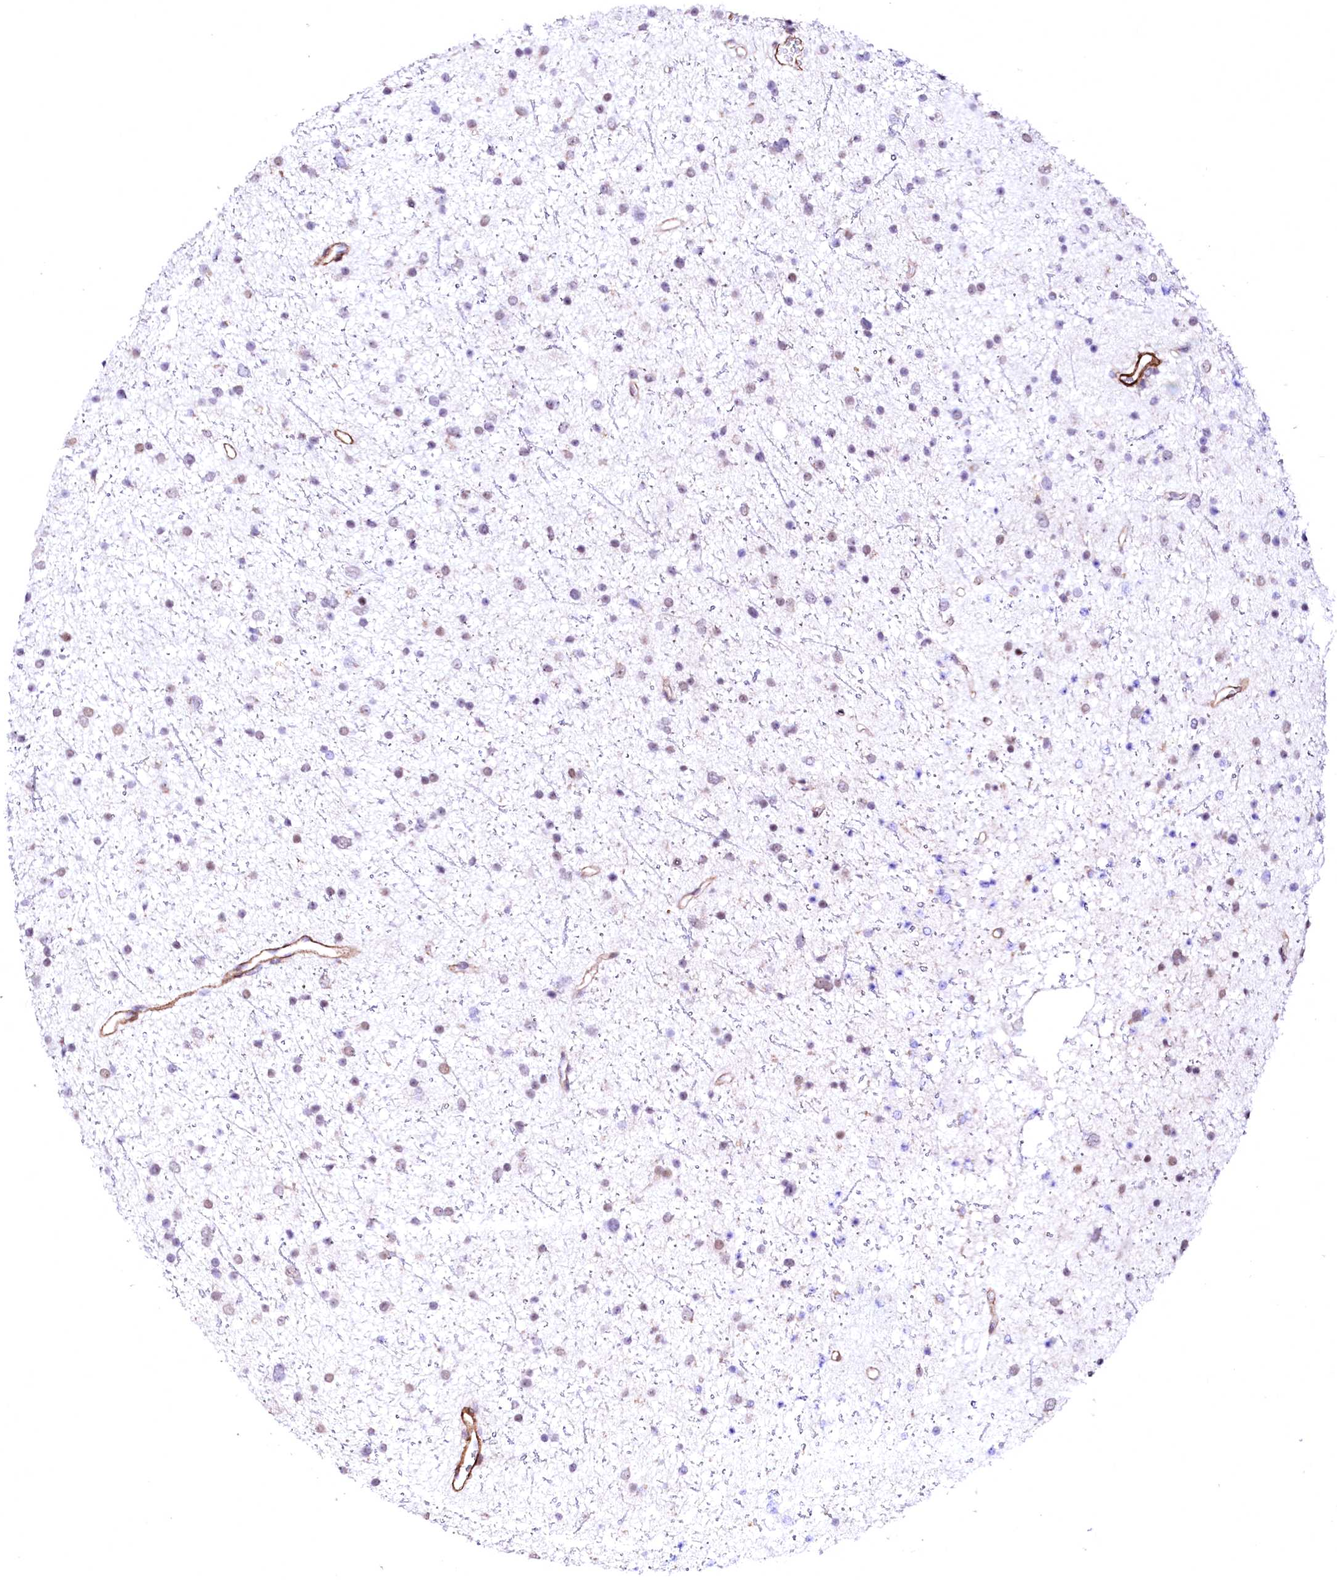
{"staining": {"intensity": "negative", "quantity": "none", "location": "none"}, "tissue": "glioma", "cell_type": "Tumor cells", "image_type": "cancer", "snomed": [{"axis": "morphology", "description": "Glioma, malignant, Low grade"}, {"axis": "topography", "description": "Cerebral cortex"}], "caption": "A high-resolution photomicrograph shows IHC staining of malignant low-grade glioma, which displays no significant expression in tumor cells.", "gene": "GPR176", "patient": {"sex": "female", "age": 39}}